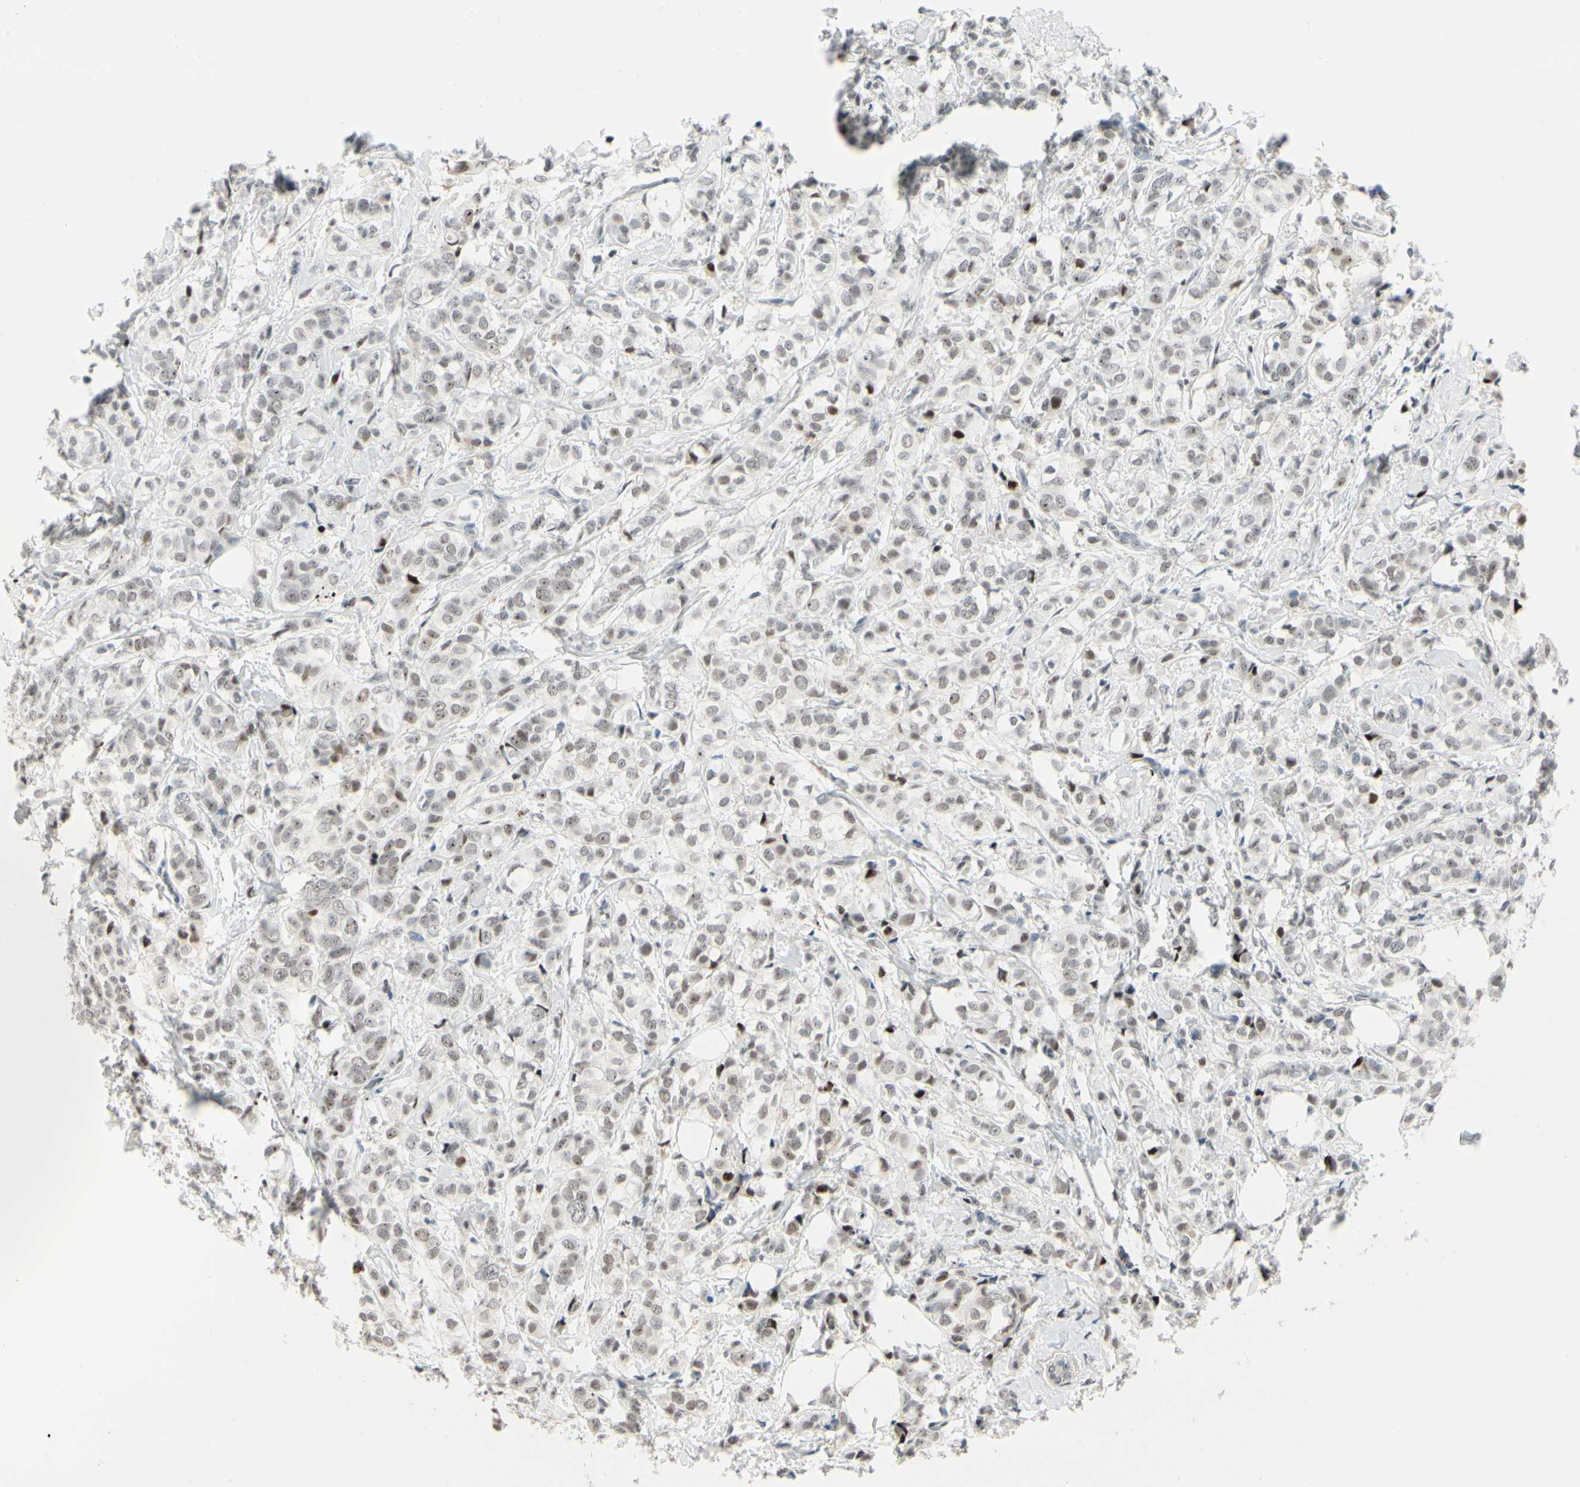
{"staining": {"intensity": "weak", "quantity": ">75%", "location": "nuclear"}, "tissue": "breast cancer", "cell_type": "Tumor cells", "image_type": "cancer", "snomed": [{"axis": "morphology", "description": "Lobular carcinoma"}, {"axis": "topography", "description": "Breast"}], "caption": "A photomicrograph of breast cancer (lobular carcinoma) stained for a protein exhibits weak nuclear brown staining in tumor cells.", "gene": "FOXO3", "patient": {"sex": "female", "age": 60}}